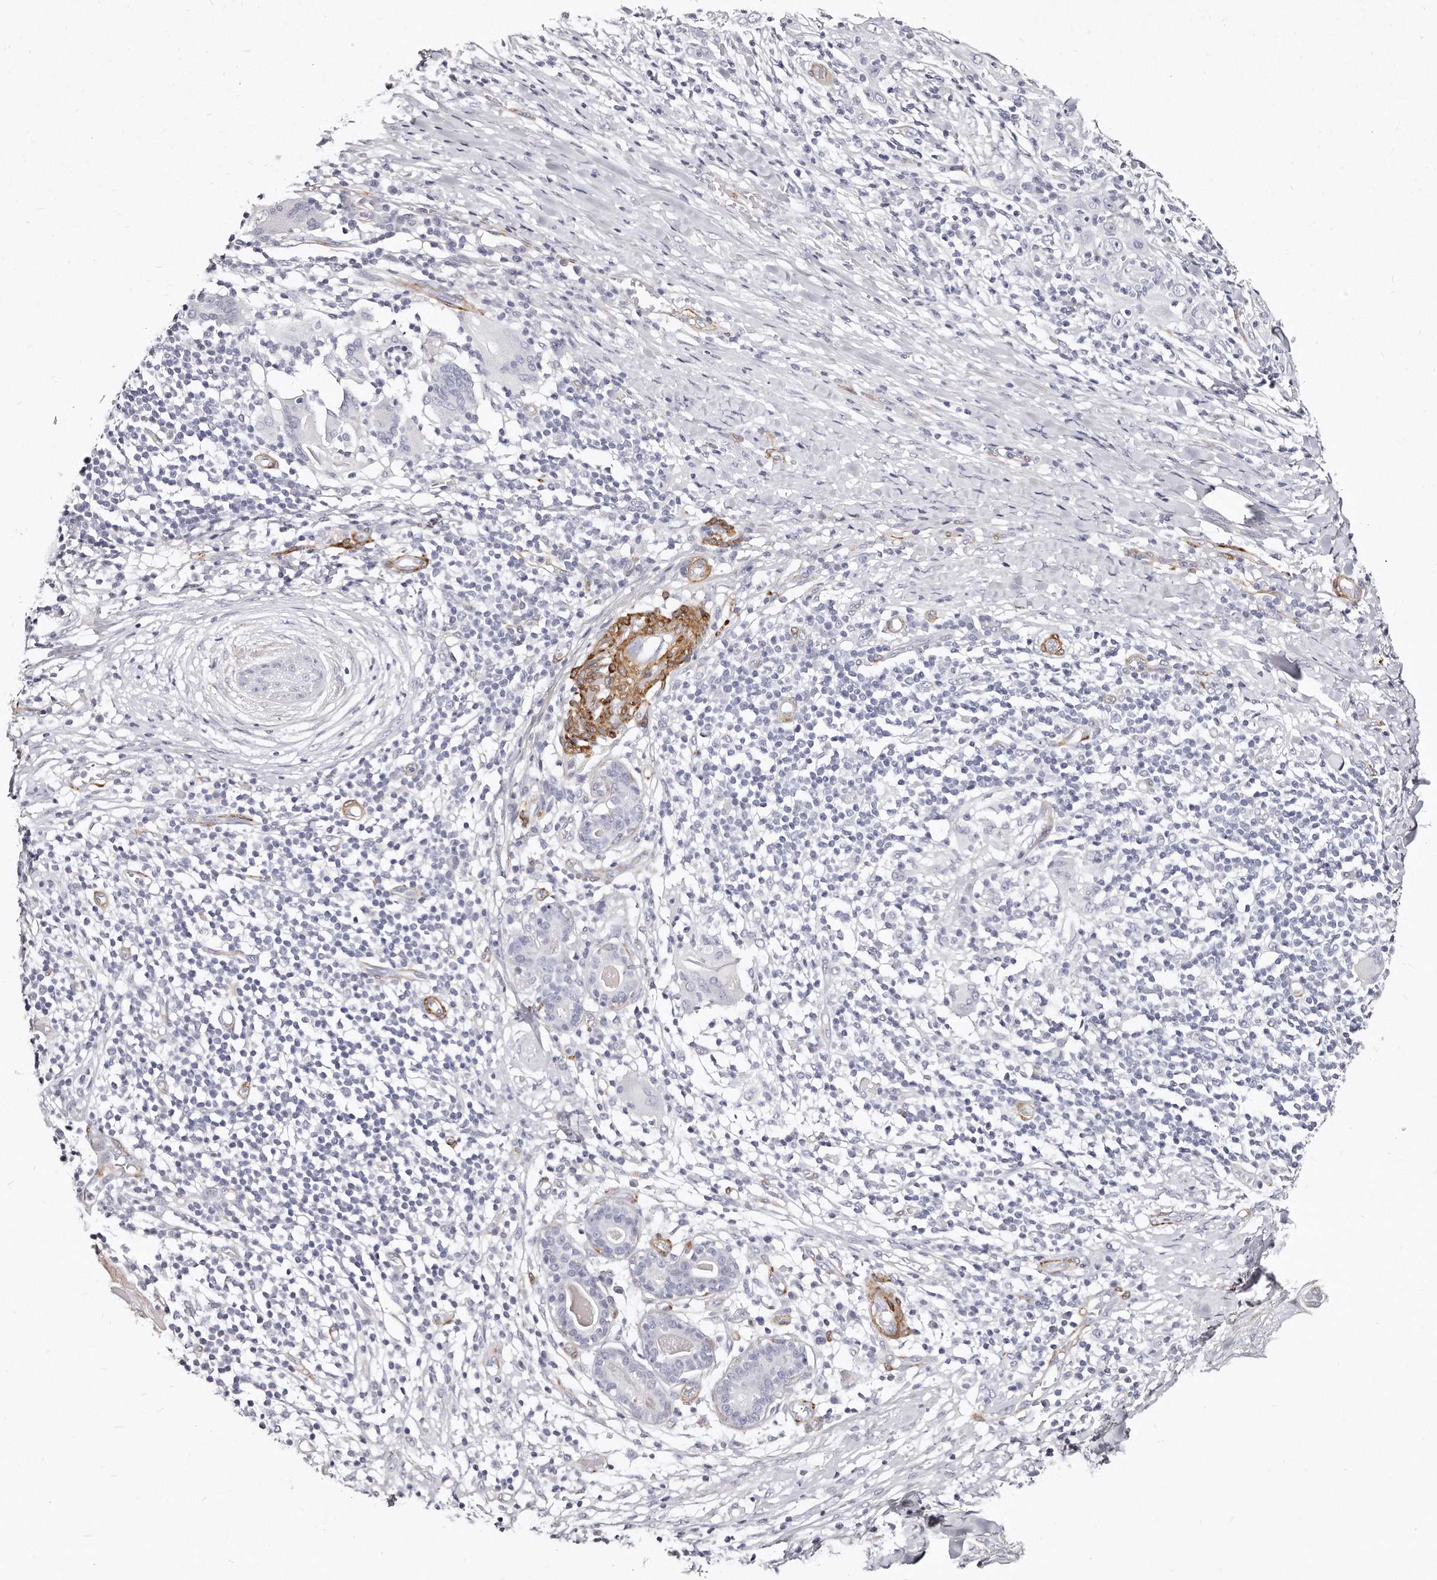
{"staining": {"intensity": "negative", "quantity": "none", "location": "none"}, "tissue": "skin cancer", "cell_type": "Tumor cells", "image_type": "cancer", "snomed": [{"axis": "morphology", "description": "Squamous cell carcinoma, NOS"}, {"axis": "topography", "description": "Skin"}], "caption": "Tumor cells show no significant protein positivity in skin squamous cell carcinoma.", "gene": "LMOD1", "patient": {"sex": "female", "age": 88}}